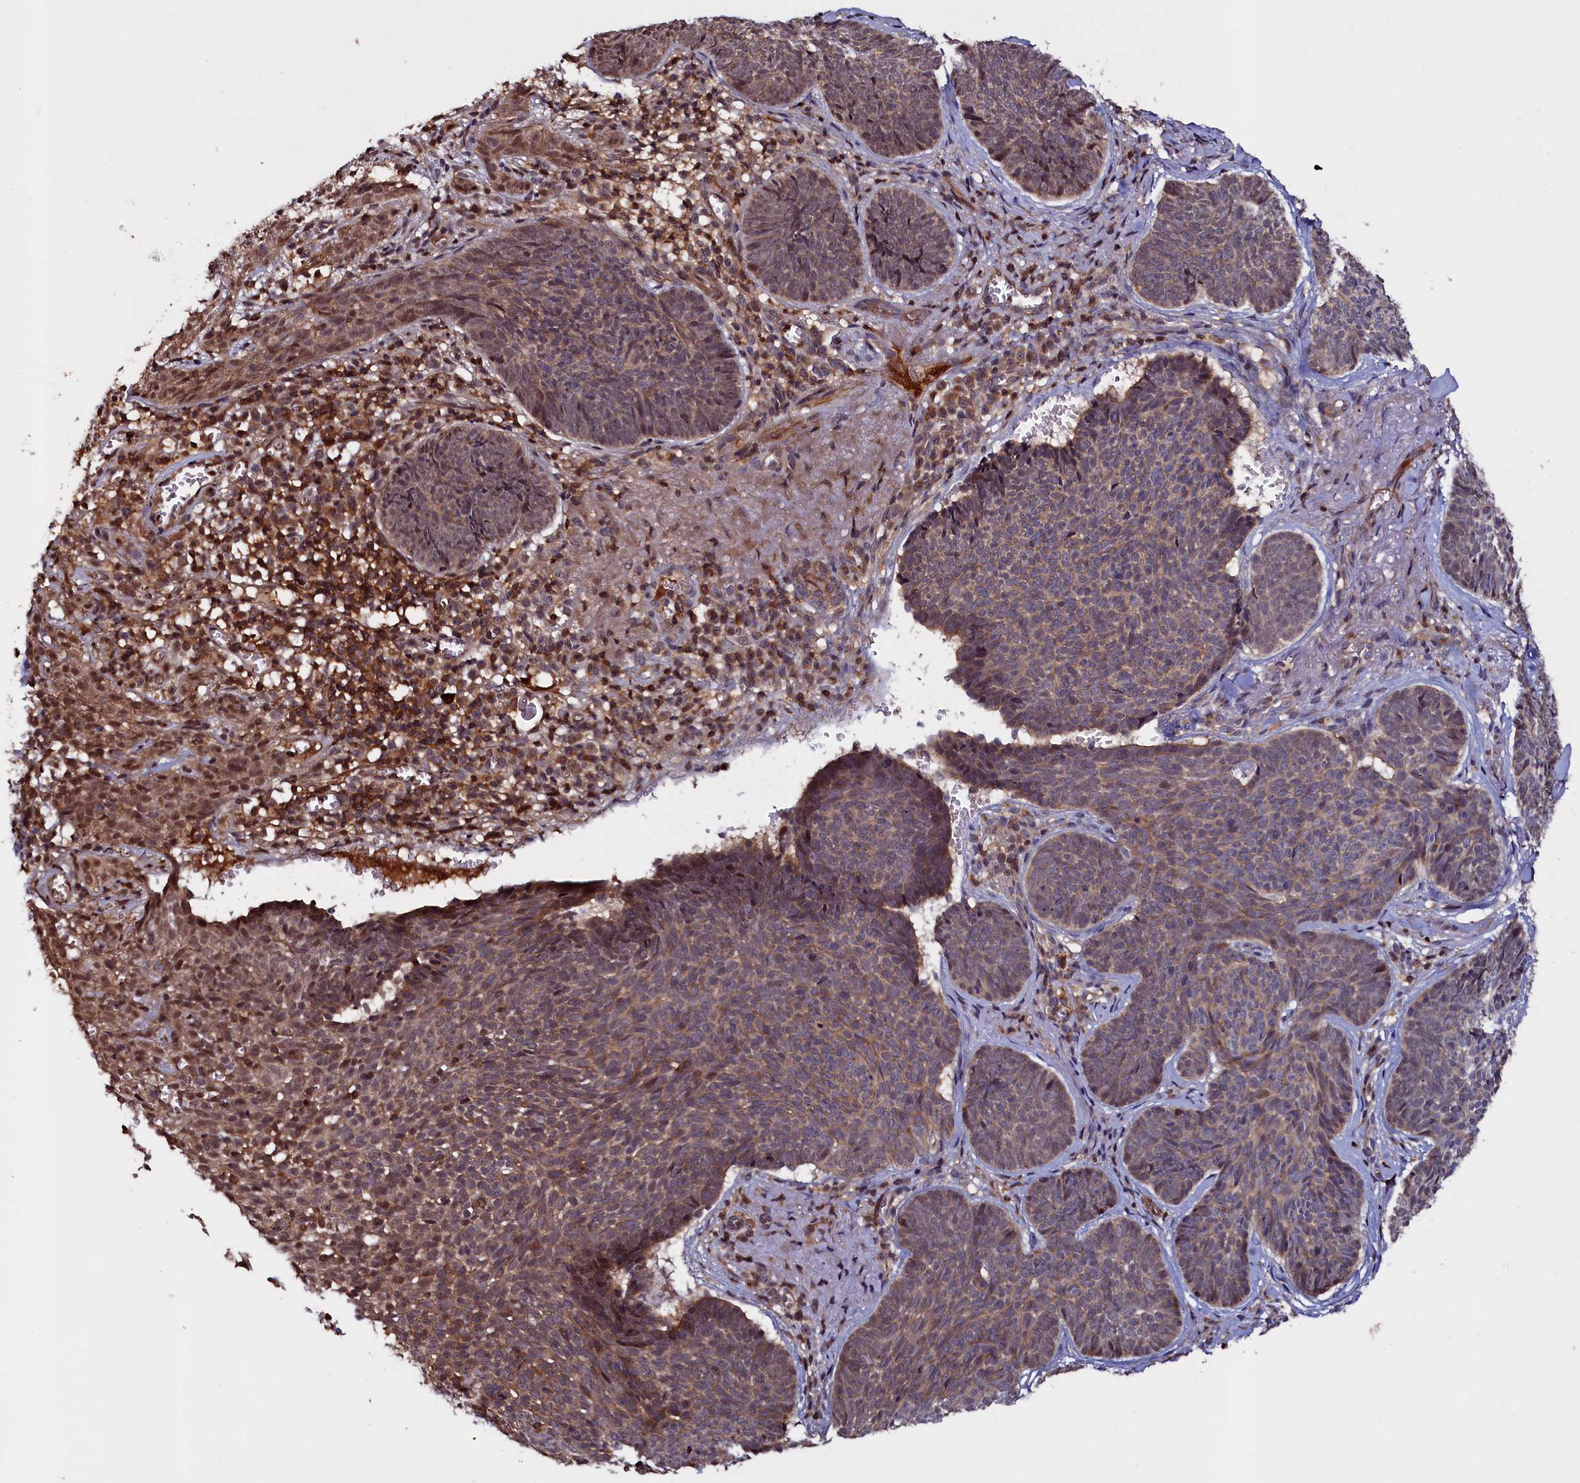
{"staining": {"intensity": "moderate", "quantity": "25%-75%", "location": "cytoplasmic/membranous,nuclear"}, "tissue": "skin cancer", "cell_type": "Tumor cells", "image_type": "cancer", "snomed": [{"axis": "morphology", "description": "Basal cell carcinoma"}, {"axis": "topography", "description": "Skin"}], "caption": "The photomicrograph demonstrates immunohistochemical staining of skin cancer (basal cell carcinoma). There is moderate cytoplasmic/membranous and nuclear expression is seen in approximately 25%-75% of tumor cells.", "gene": "DUOXA1", "patient": {"sex": "female", "age": 74}}